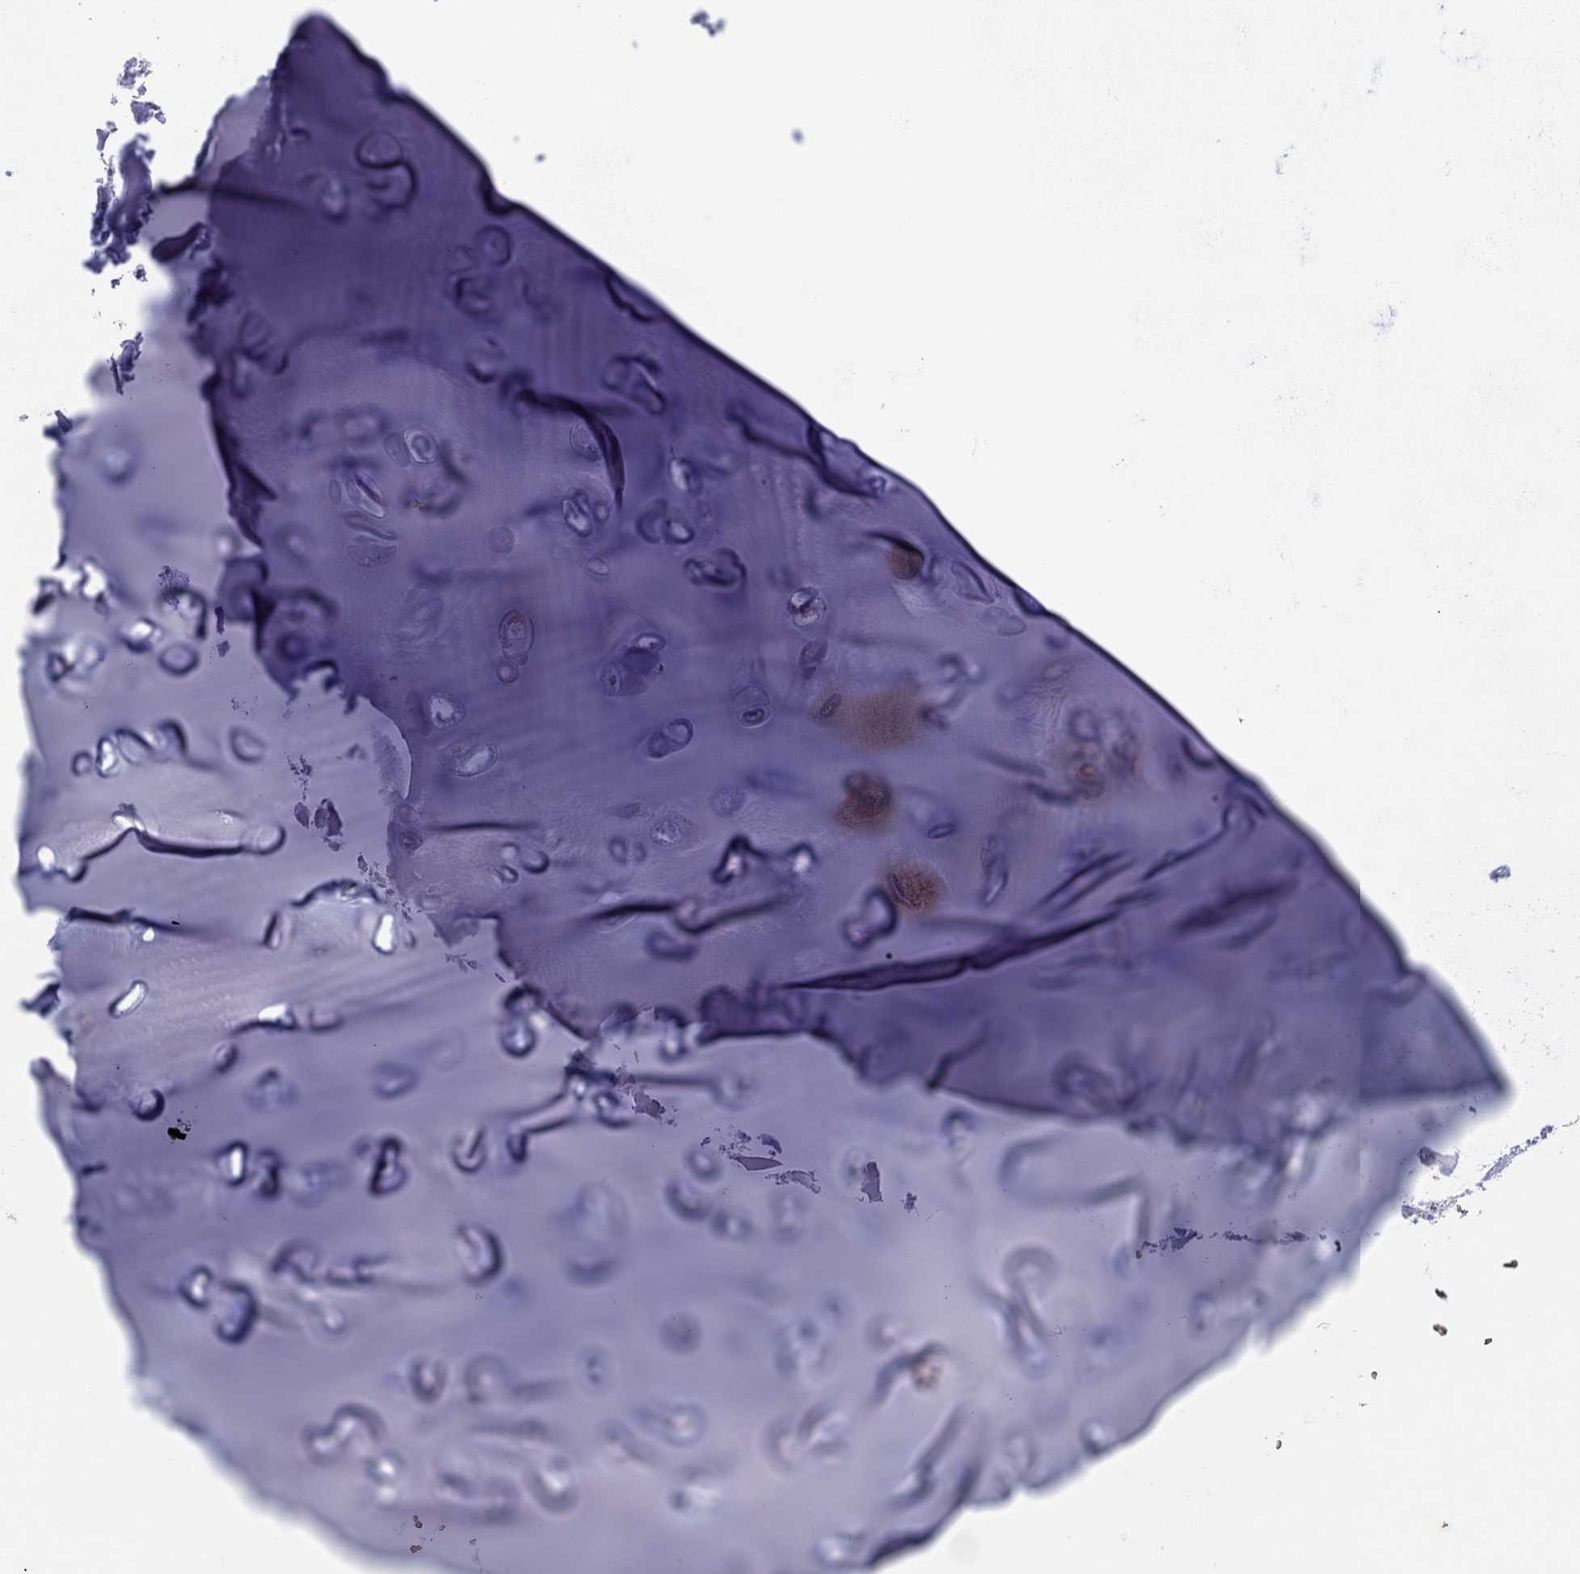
{"staining": {"intensity": "negative", "quantity": "none", "location": "none"}, "tissue": "adipose tissue", "cell_type": "Adipocytes", "image_type": "normal", "snomed": [{"axis": "morphology", "description": "Normal tissue, NOS"}, {"axis": "topography", "description": "Cartilage tissue"}], "caption": "A high-resolution histopathology image shows immunohistochemistry staining of unremarkable adipose tissue, which shows no significant expression in adipocytes. The staining is performed using DAB (3,3'-diaminobenzidine) brown chromogen with nuclei counter-stained in using hematoxylin.", "gene": "CCL5", "patient": {"sex": "male", "age": 81}}